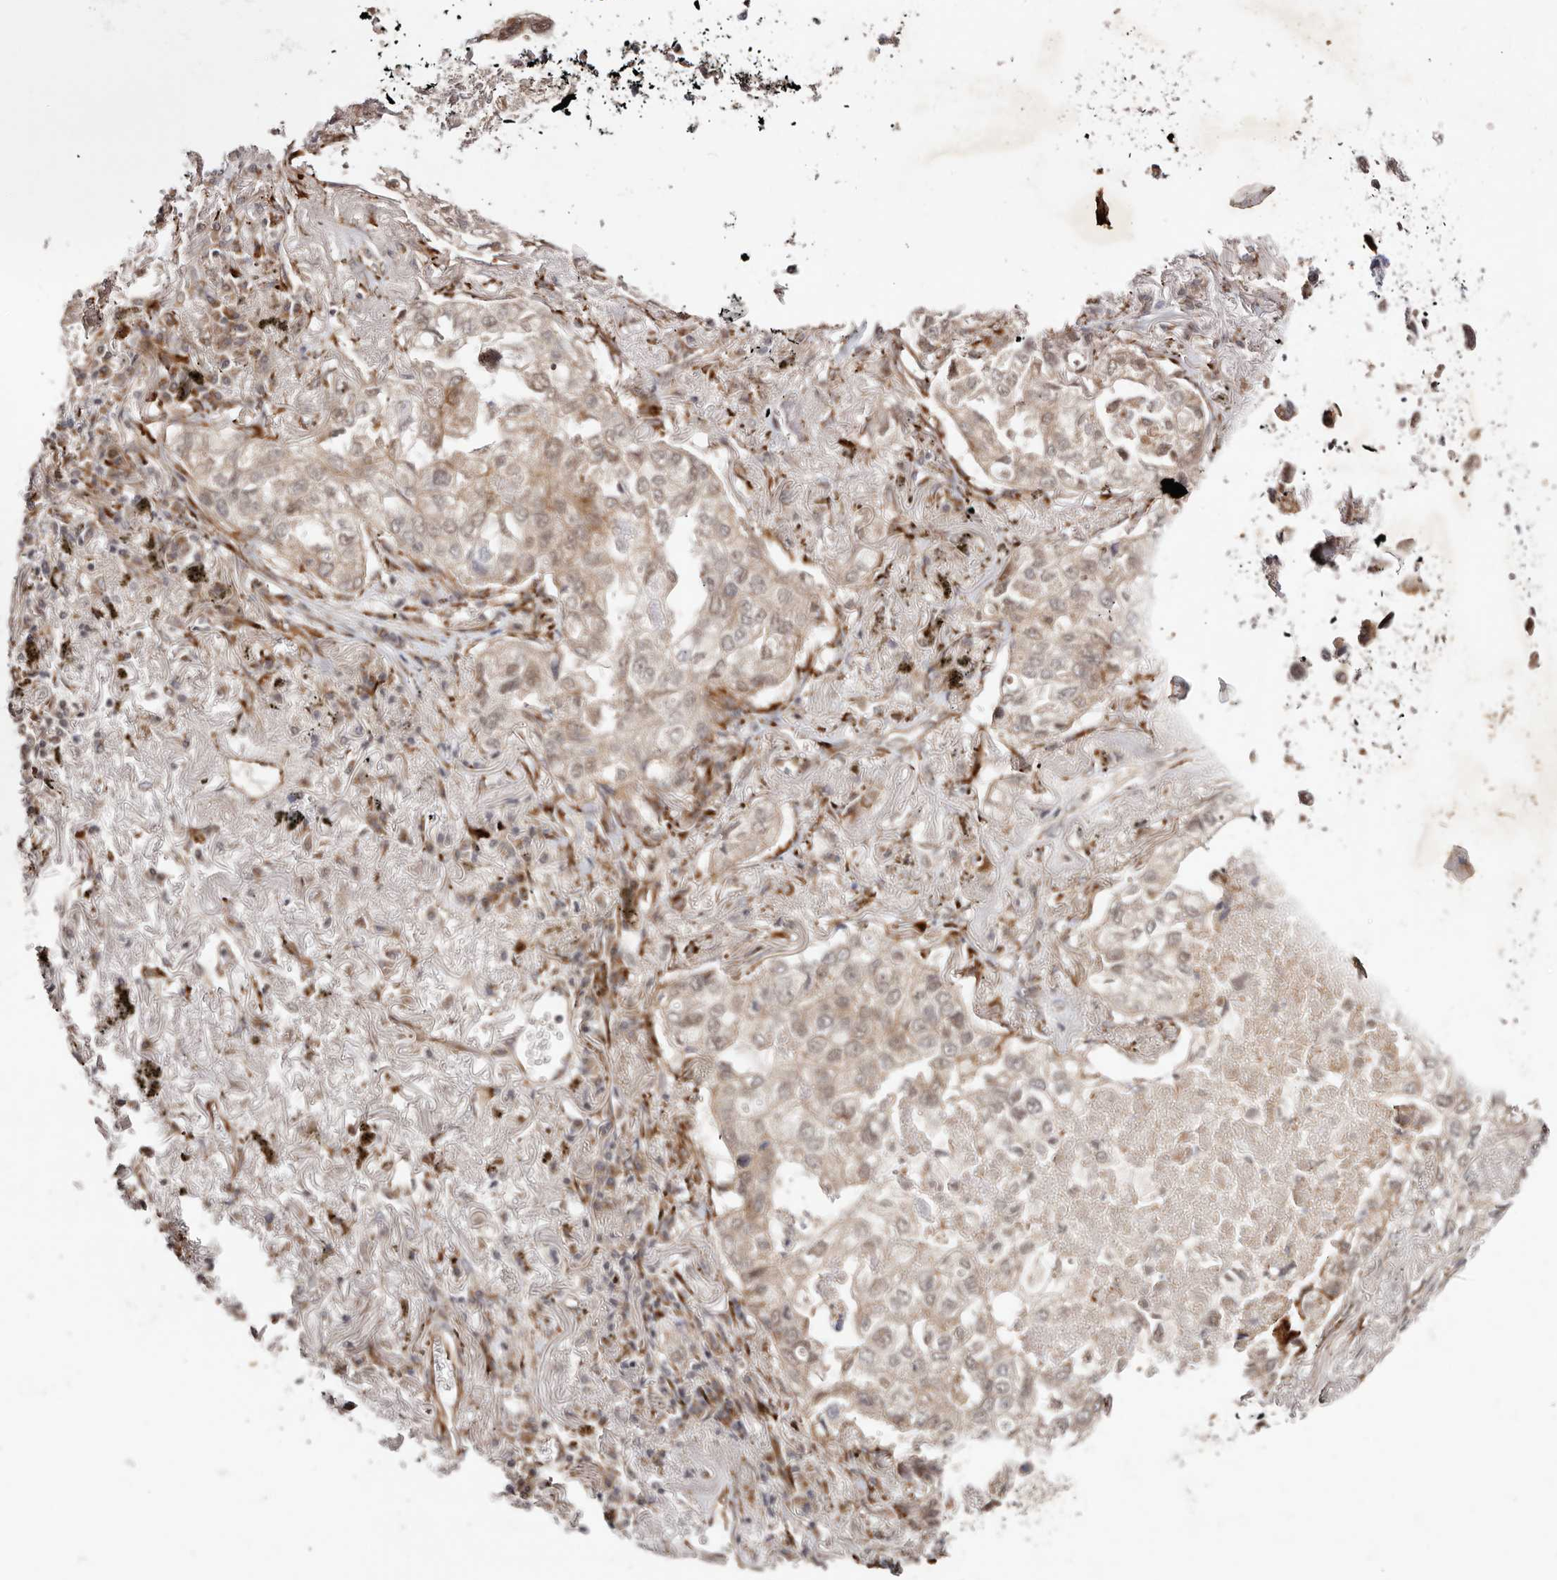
{"staining": {"intensity": "moderate", "quantity": "<25%", "location": "cytoplasmic/membranous,nuclear"}, "tissue": "lung cancer", "cell_type": "Tumor cells", "image_type": "cancer", "snomed": [{"axis": "morphology", "description": "Adenocarcinoma, NOS"}, {"axis": "topography", "description": "Lung"}], "caption": "A brown stain labels moderate cytoplasmic/membranous and nuclear expression of a protein in human lung adenocarcinoma tumor cells.", "gene": "BCL2L15", "patient": {"sex": "male", "age": 65}}